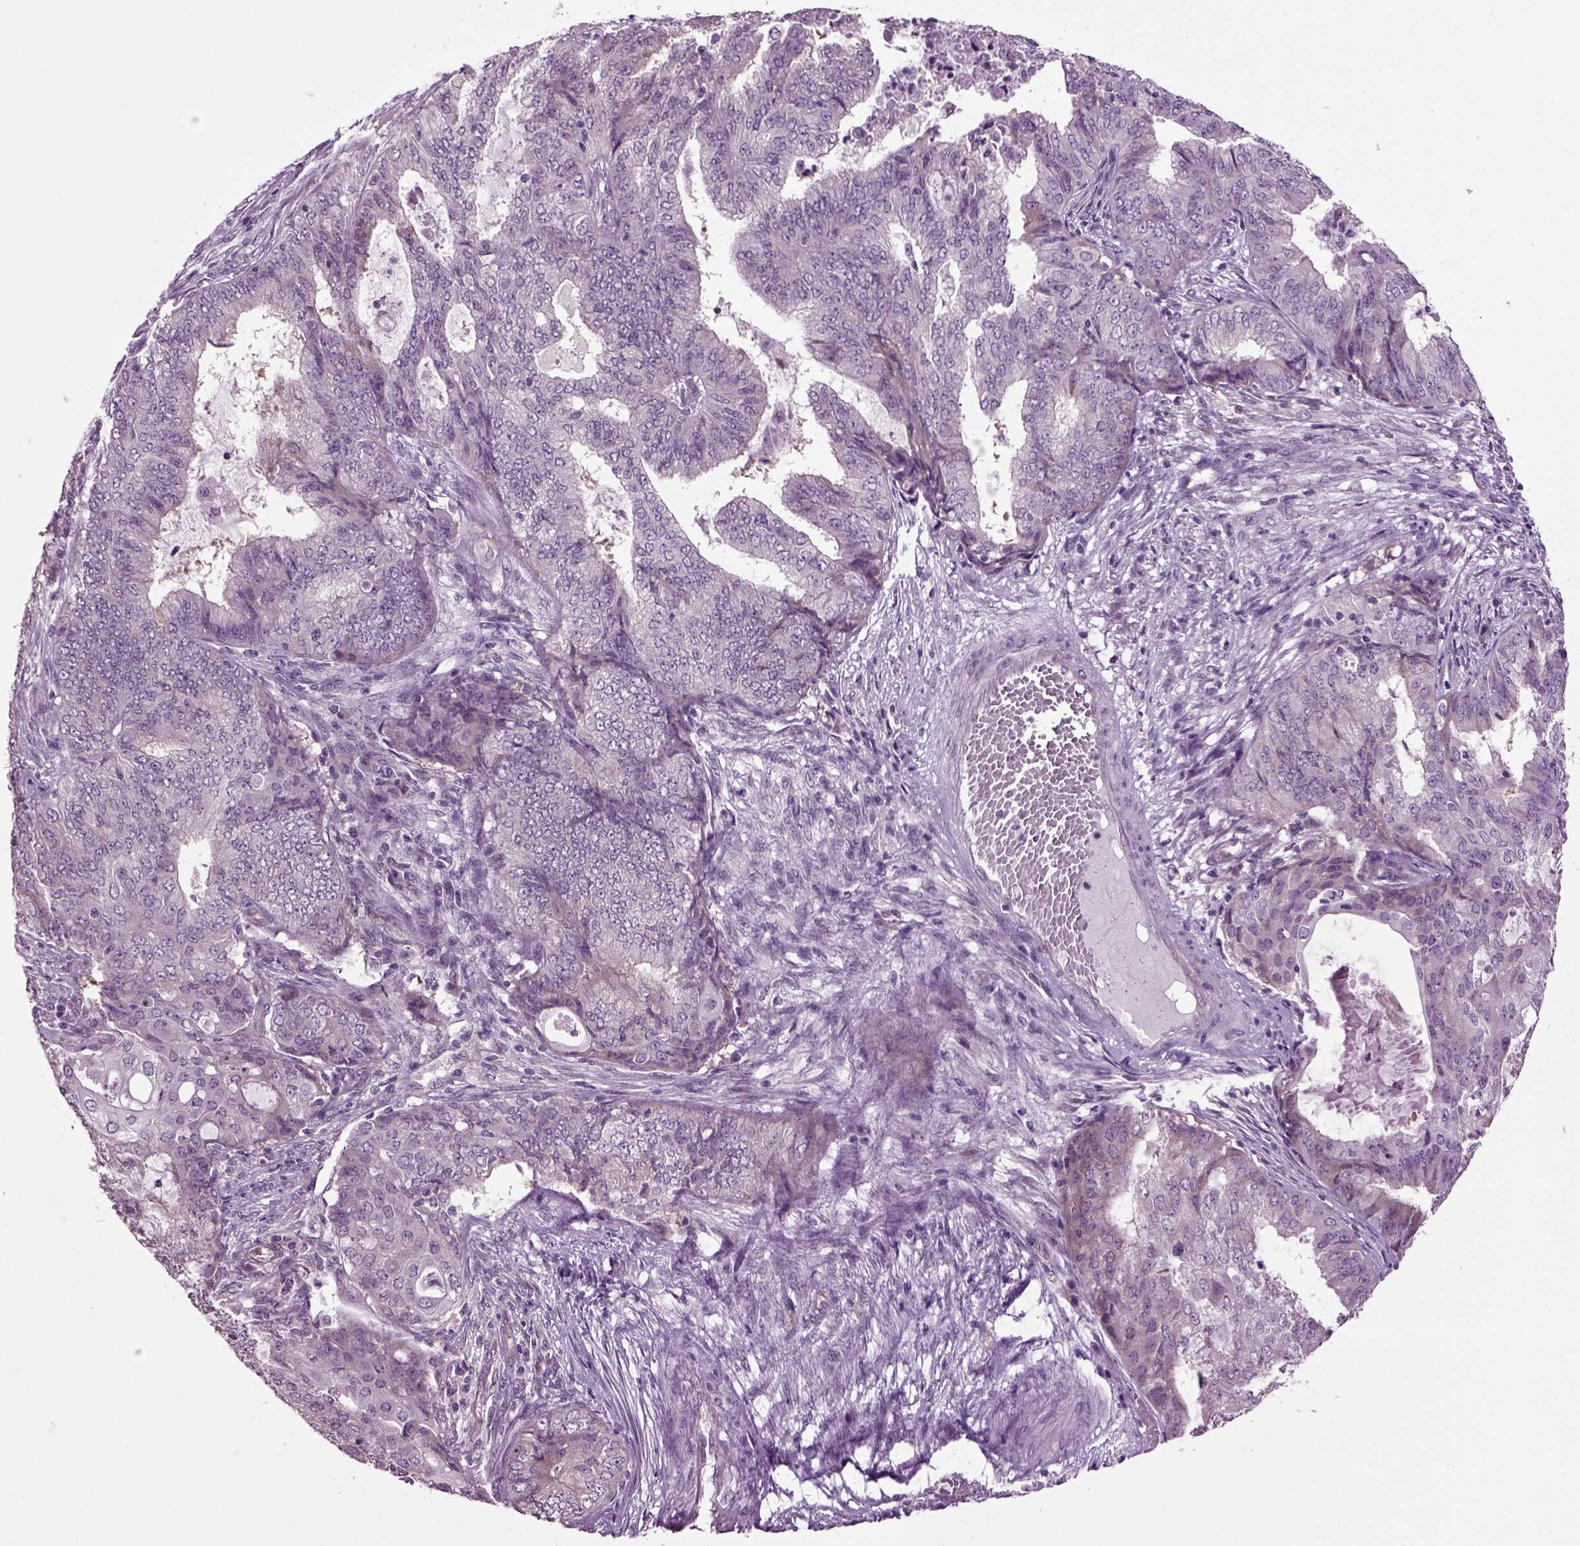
{"staining": {"intensity": "weak", "quantity": "<25%", "location": "cytoplasmic/membranous"}, "tissue": "endometrial cancer", "cell_type": "Tumor cells", "image_type": "cancer", "snomed": [{"axis": "morphology", "description": "Adenocarcinoma, NOS"}, {"axis": "topography", "description": "Endometrium"}], "caption": "Immunohistochemistry (IHC) of endometrial cancer exhibits no staining in tumor cells. (Stains: DAB (3,3'-diaminobenzidine) immunohistochemistry with hematoxylin counter stain, Microscopy: brightfield microscopy at high magnification).", "gene": "PLCH2", "patient": {"sex": "female", "age": 62}}